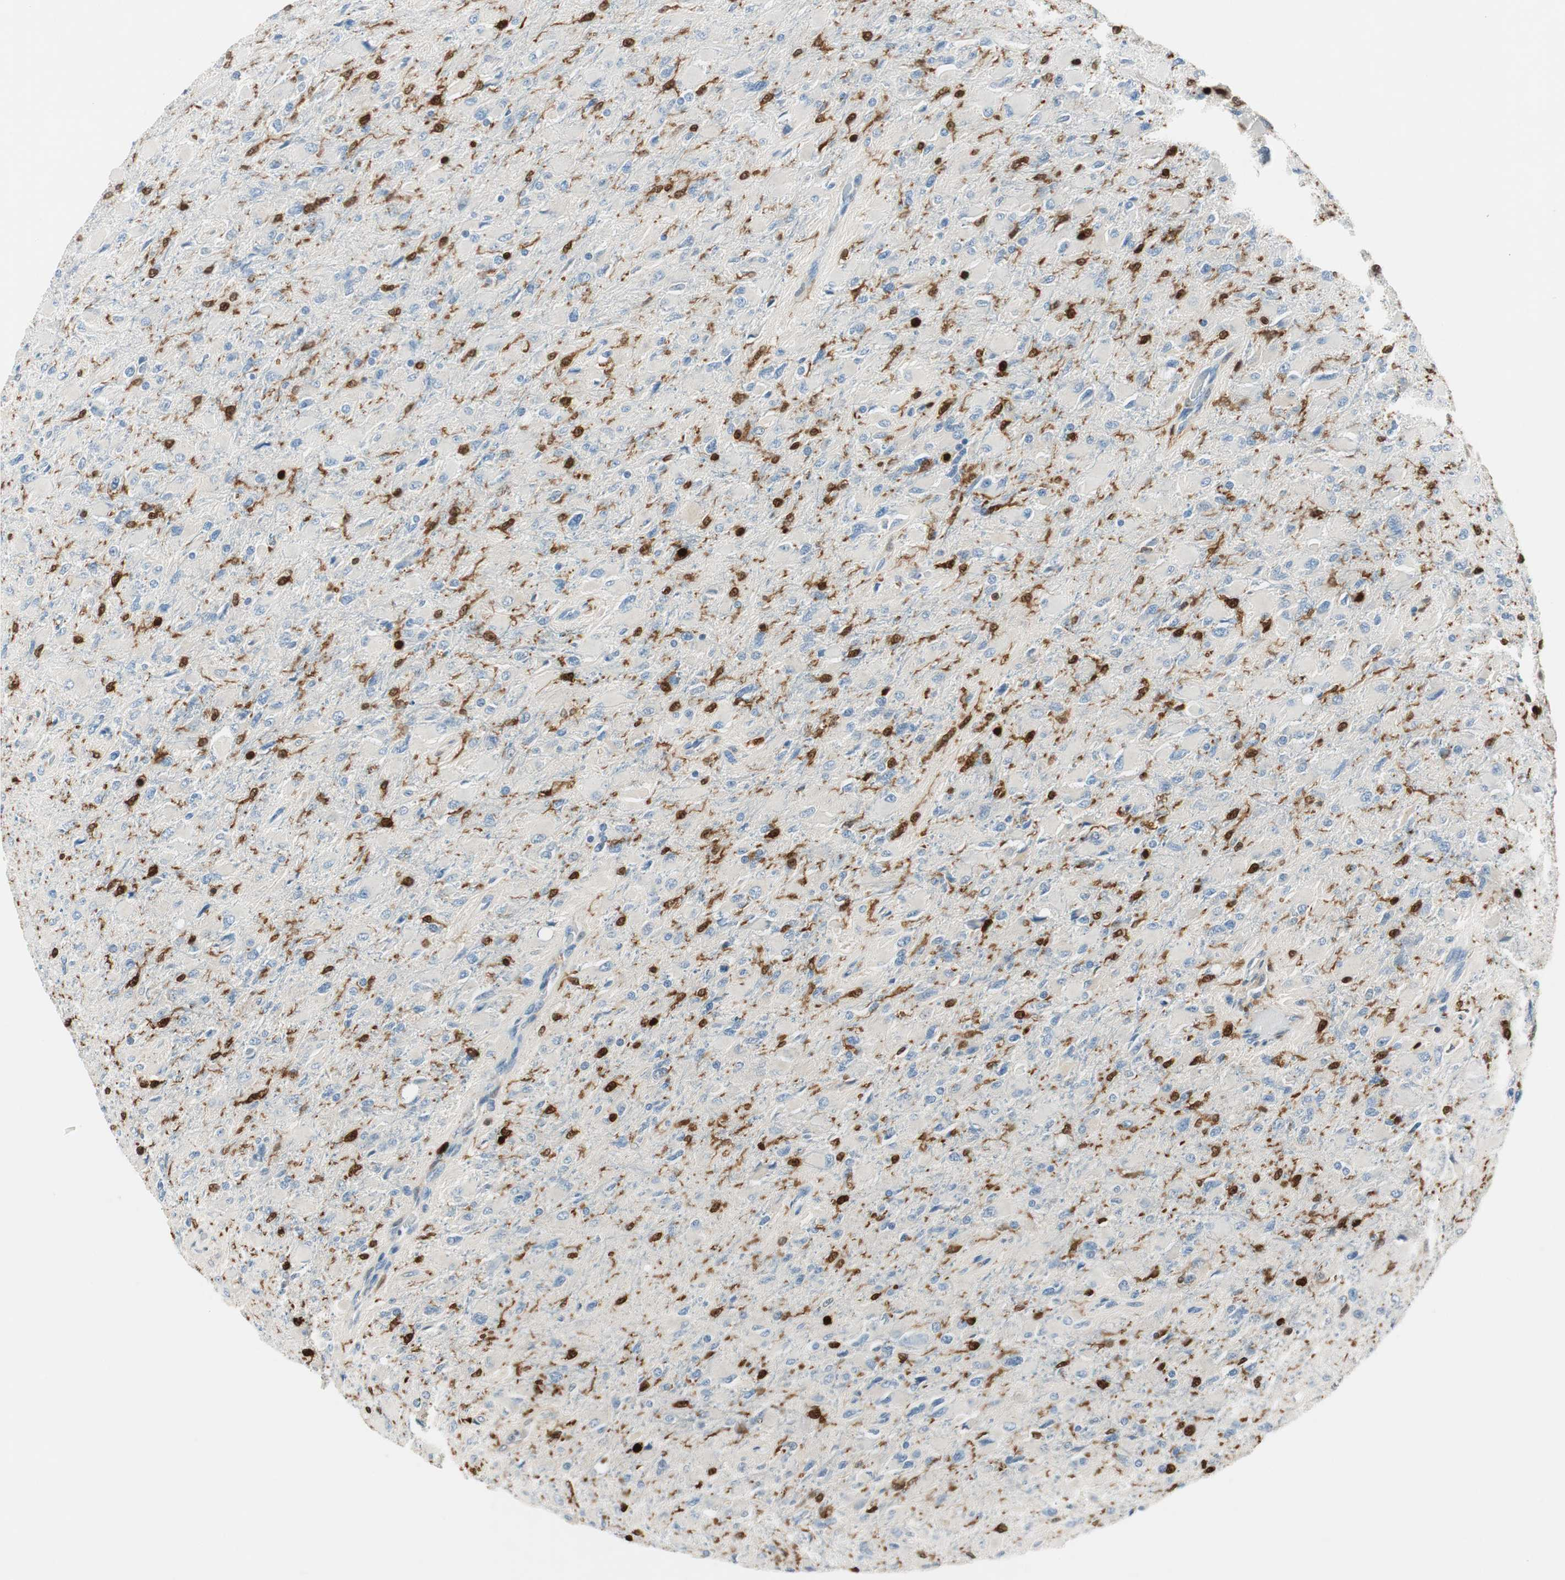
{"staining": {"intensity": "negative", "quantity": "none", "location": "none"}, "tissue": "glioma", "cell_type": "Tumor cells", "image_type": "cancer", "snomed": [{"axis": "morphology", "description": "Glioma, malignant, High grade"}, {"axis": "topography", "description": "Cerebral cortex"}], "caption": "Image shows no protein positivity in tumor cells of glioma tissue.", "gene": "COTL1", "patient": {"sex": "female", "age": 36}}